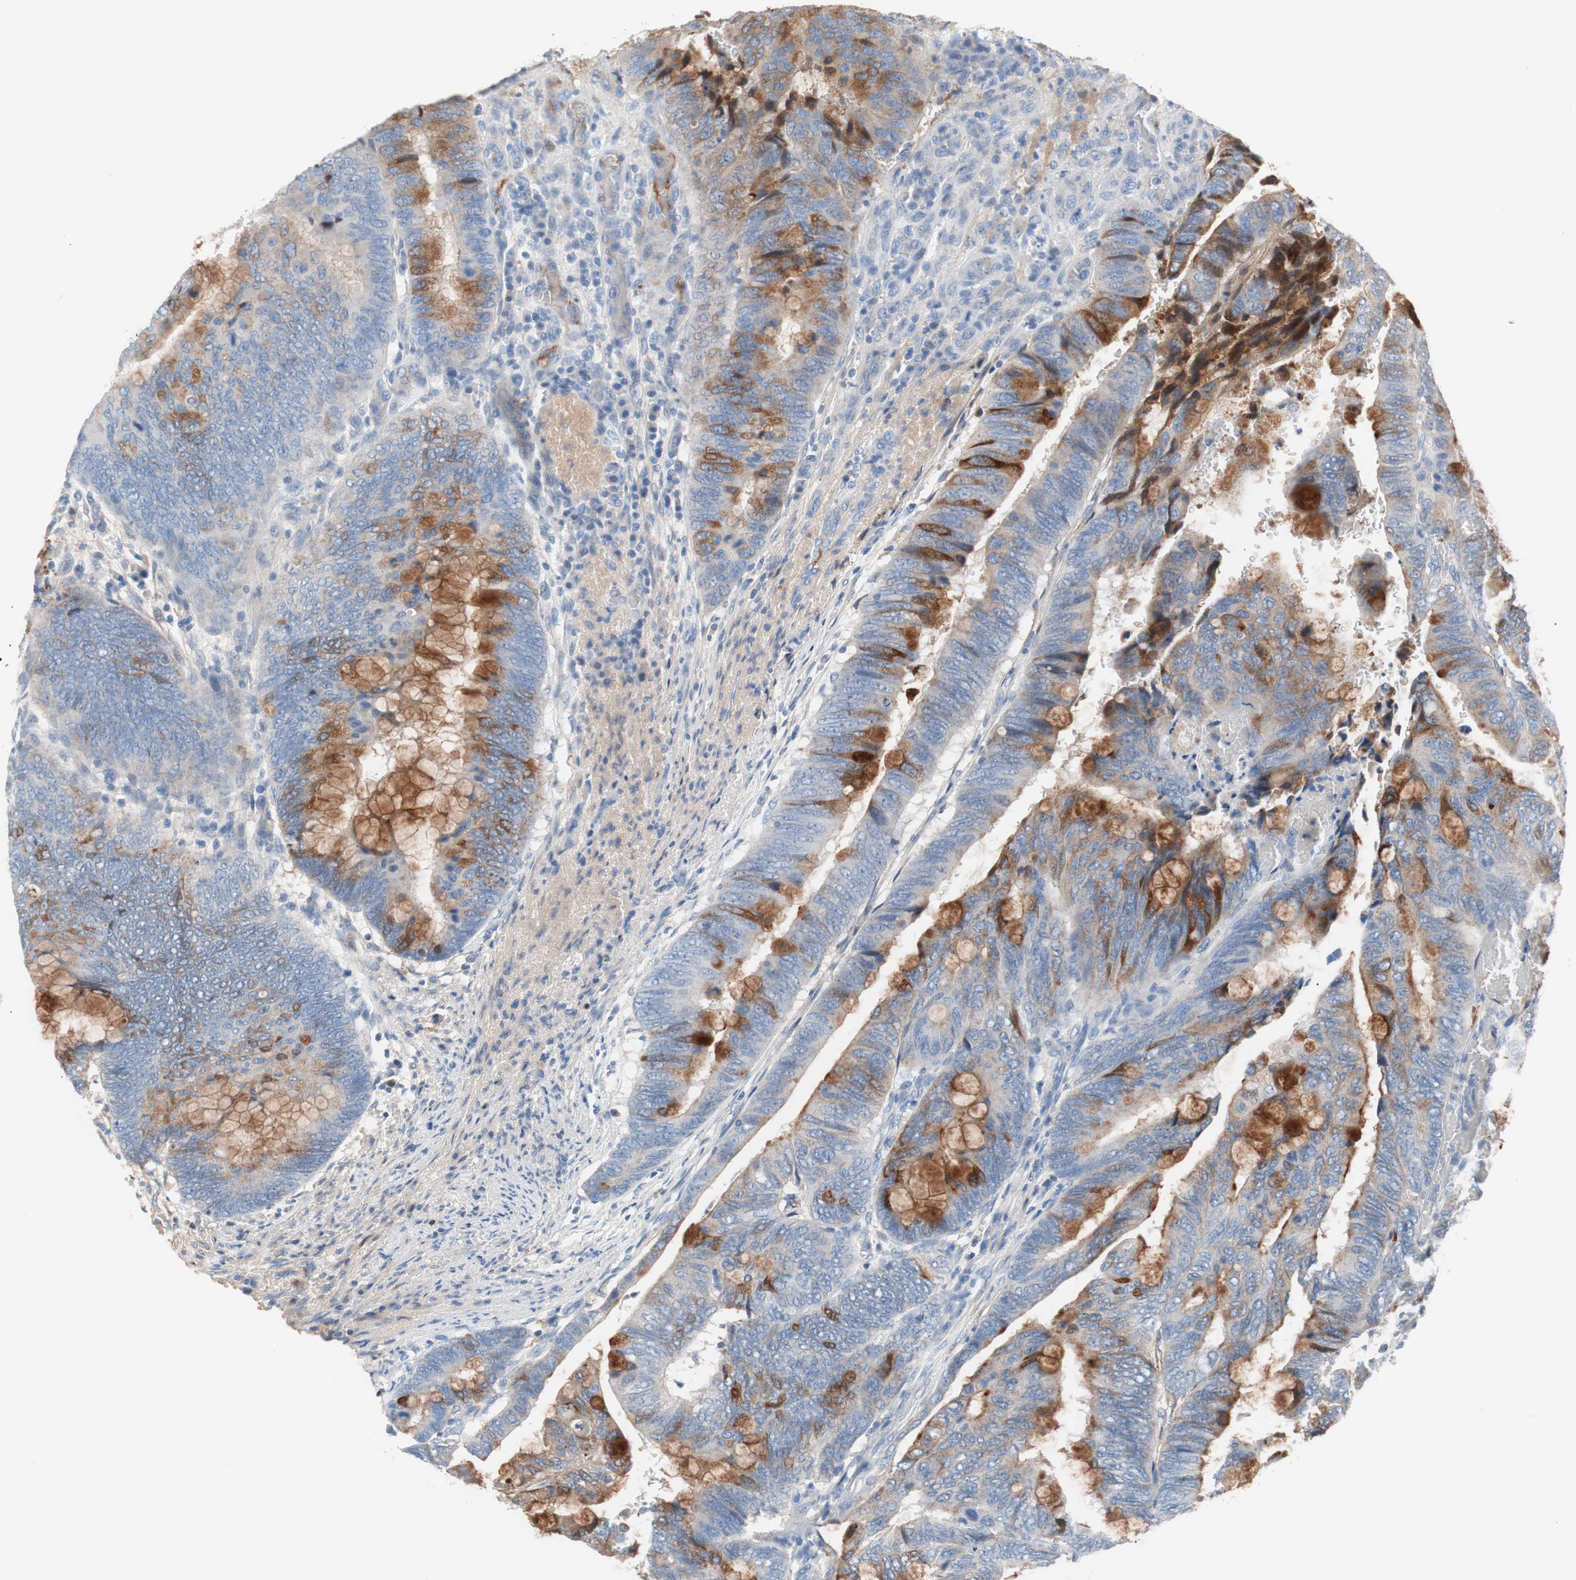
{"staining": {"intensity": "moderate", "quantity": "25%-75%", "location": "cytoplasmic/membranous"}, "tissue": "colorectal cancer", "cell_type": "Tumor cells", "image_type": "cancer", "snomed": [{"axis": "morphology", "description": "Normal tissue, NOS"}, {"axis": "morphology", "description": "Adenocarcinoma, NOS"}, {"axis": "topography", "description": "Rectum"}, {"axis": "topography", "description": "Peripheral nerve tissue"}], "caption": "Immunohistochemical staining of human adenocarcinoma (colorectal) displays moderate cytoplasmic/membranous protein expression in approximately 25%-75% of tumor cells.", "gene": "RBP4", "patient": {"sex": "male", "age": 92}}